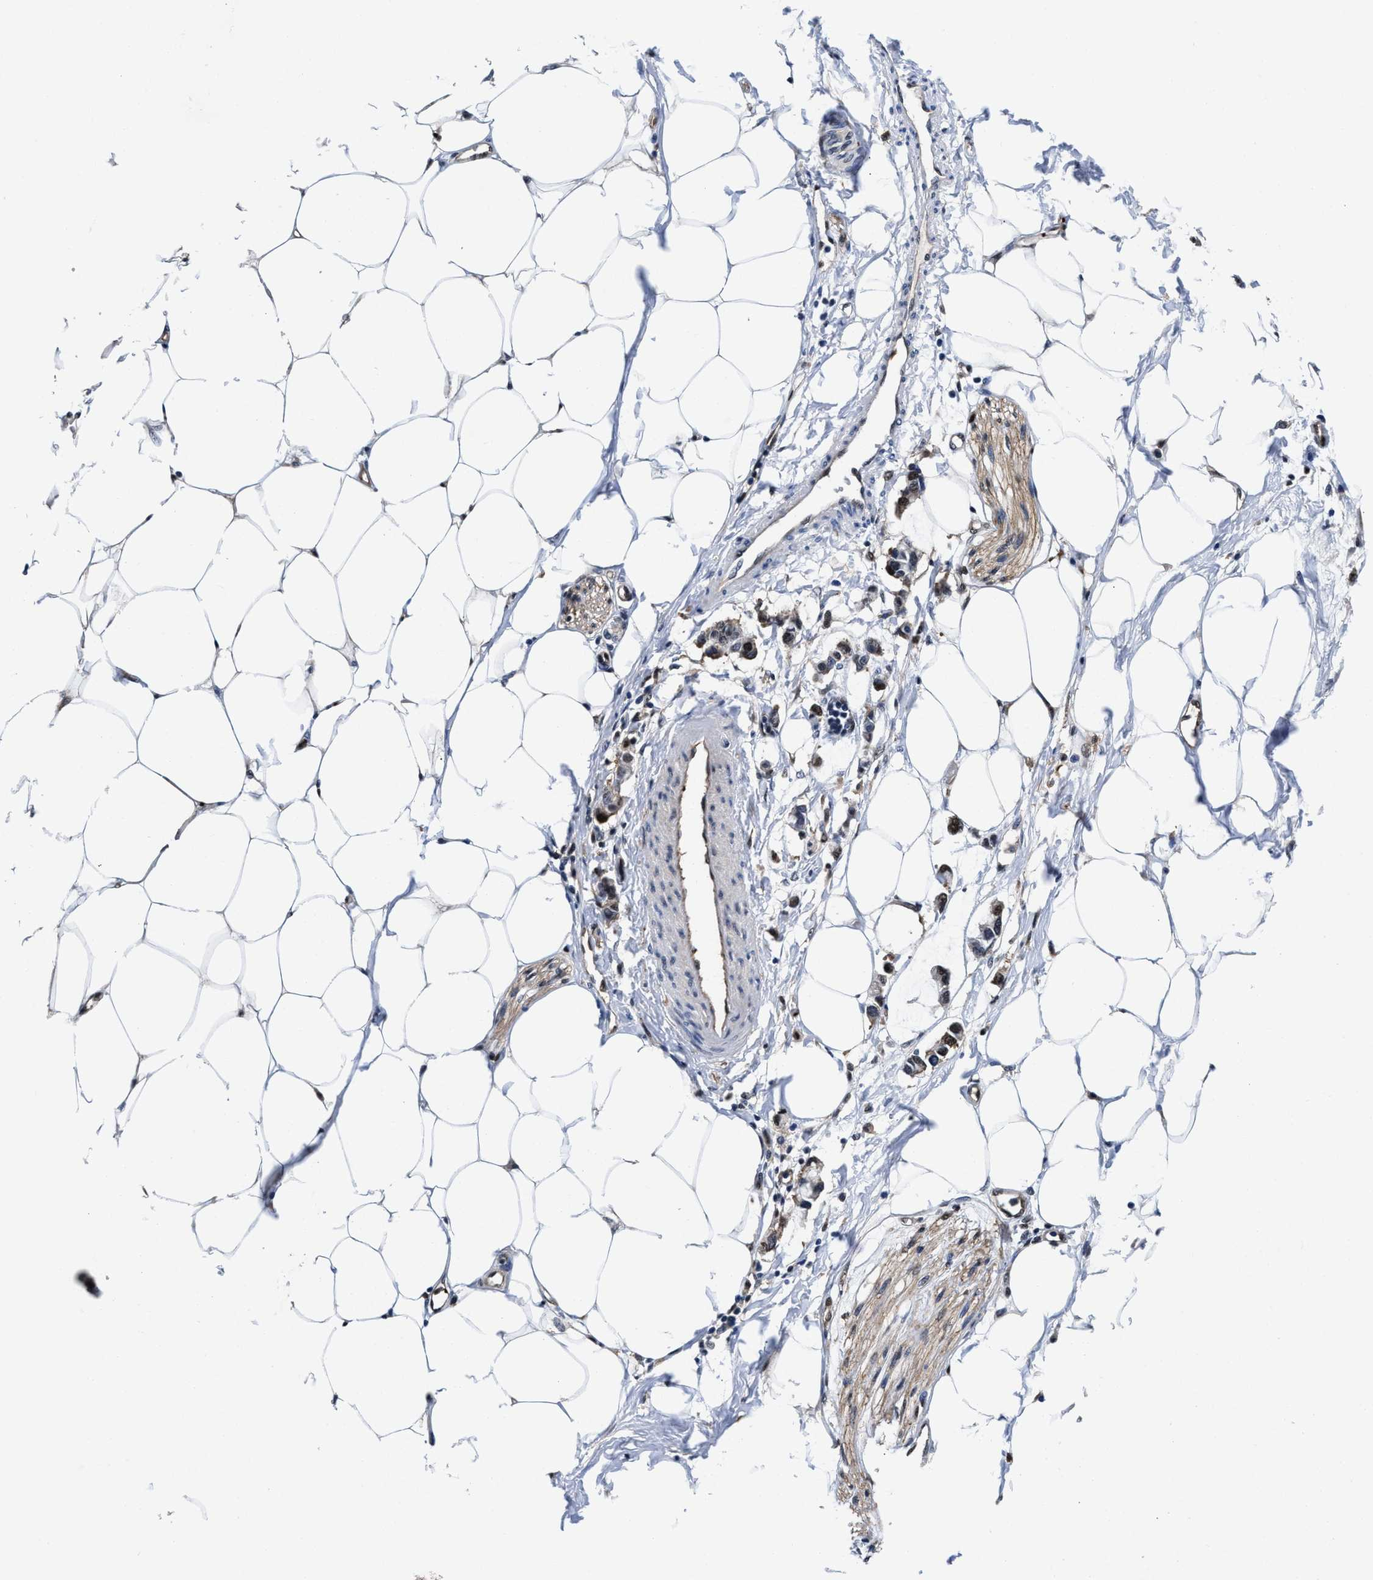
{"staining": {"intensity": "moderate", "quantity": "25%-75%", "location": "cytoplasmic/membranous"}, "tissue": "adipose tissue", "cell_type": "Adipocytes", "image_type": "normal", "snomed": [{"axis": "morphology", "description": "Normal tissue, NOS"}, {"axis": "morphology", "description": "Adenocarcinoma, NOS"}, {"axis": "topography", "description": "Colon"}, {"axis": "topography", "description": "Peripheral nerve tissue"}], "caption": "Moderate cytoplasmic/membranous positivity is present in about 25%-75% of adipocytes in unremarkable adipose tissue. (brown staining indicates protein expression, while blue staining denotes nuclei).", "gene": "ACLY", "patient": {"sex": "male", "age": 14}}